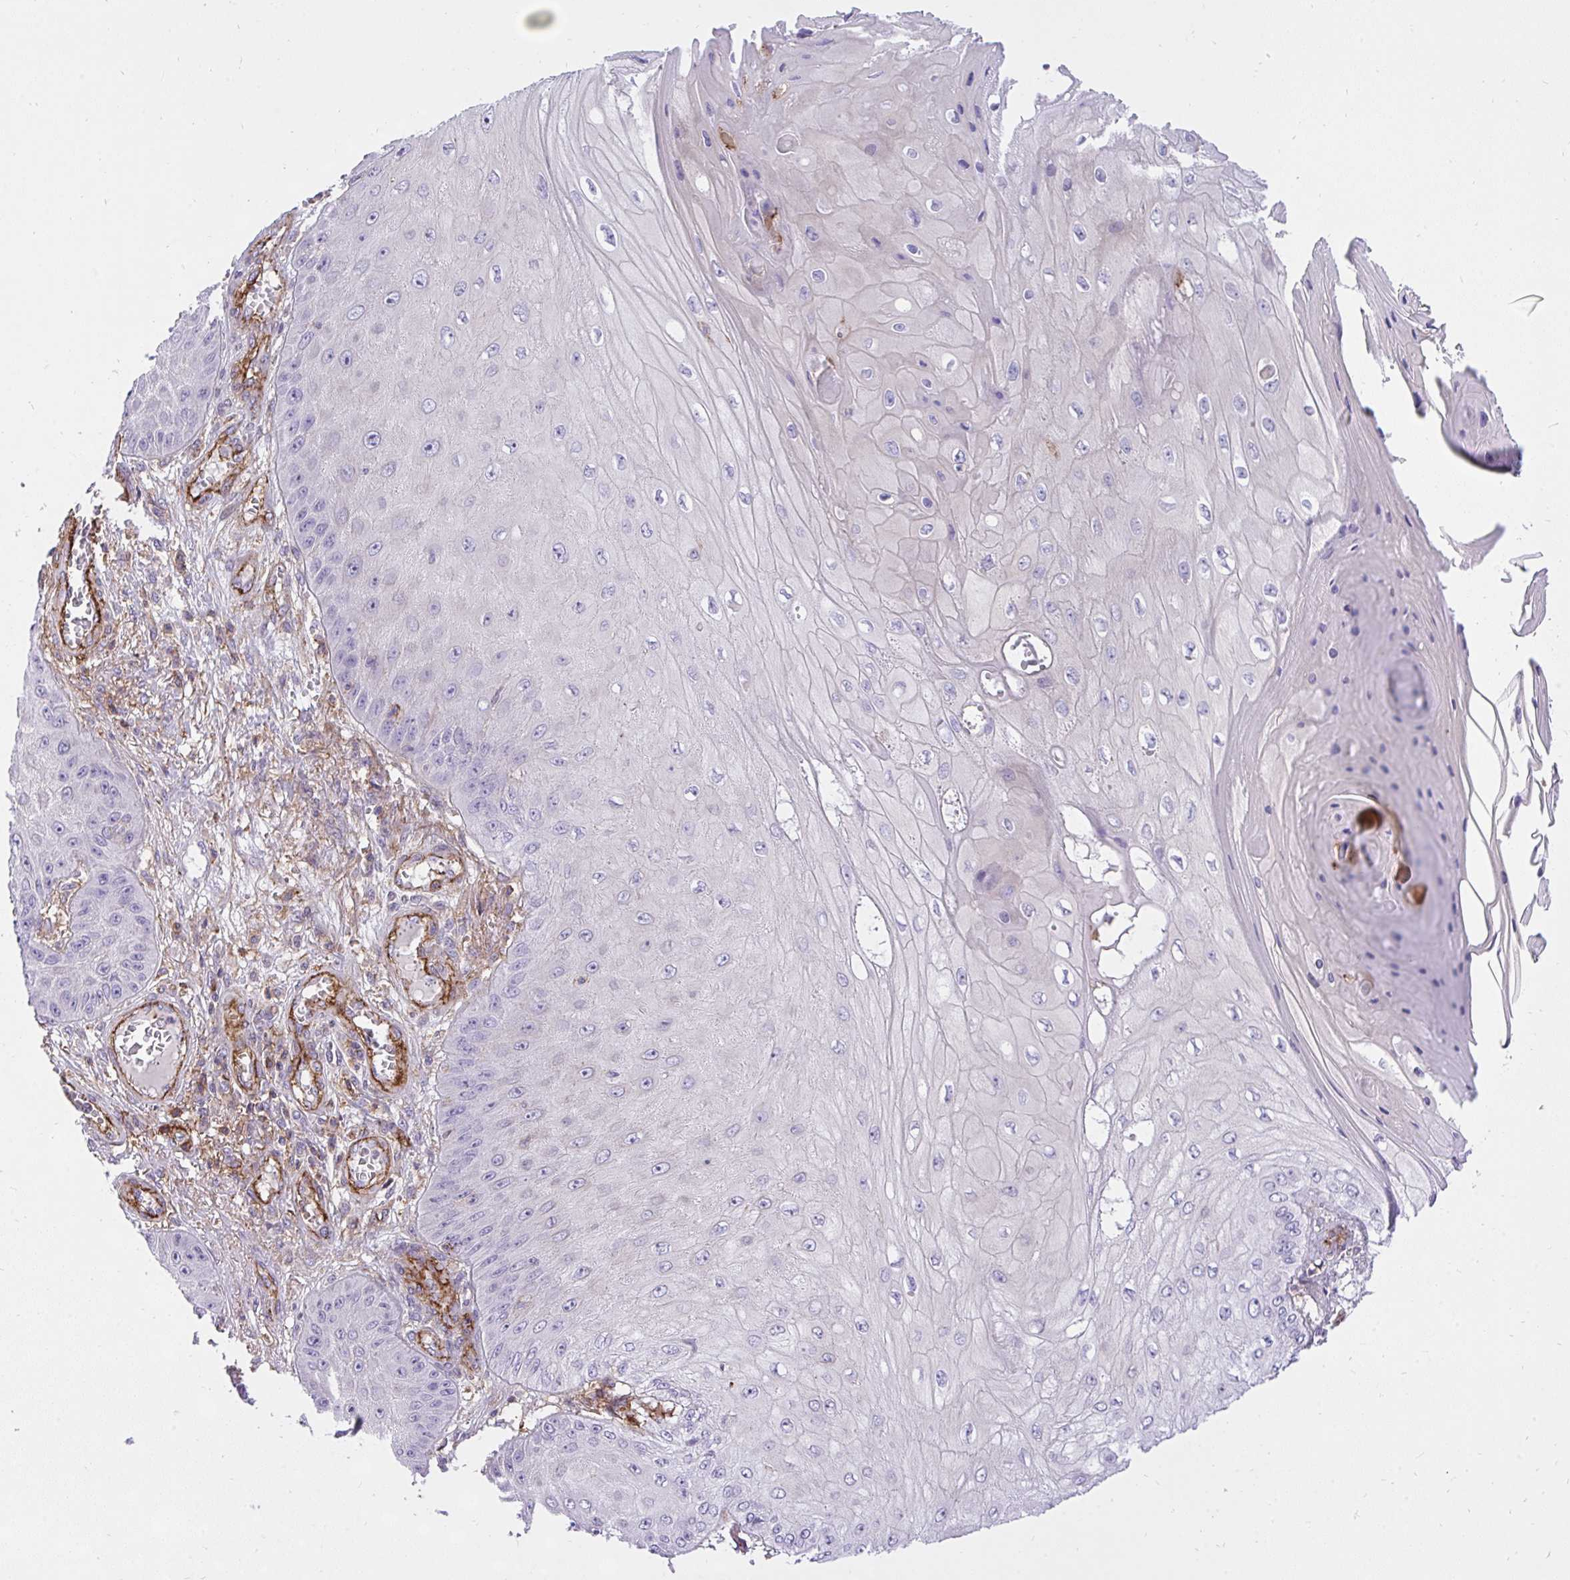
{"staining": {"intensity": "negative", "quantity": "none", "location": "none"}, "tissue": "skin cancer", "cell_type": "Tumor cells", "image_type": "cancer", "snomed": [{"axis": "morphology", "description": "Squamous cell carcinoma, NOS"}, {"axis": "topography", "description": "Skin"}], "caption": "Protein analysis of squamous cell carcinoma (skin) shows no significant expression in tumor cells.", "gene": "ERI1", "patient": {"sex": "male", "age": 70}}